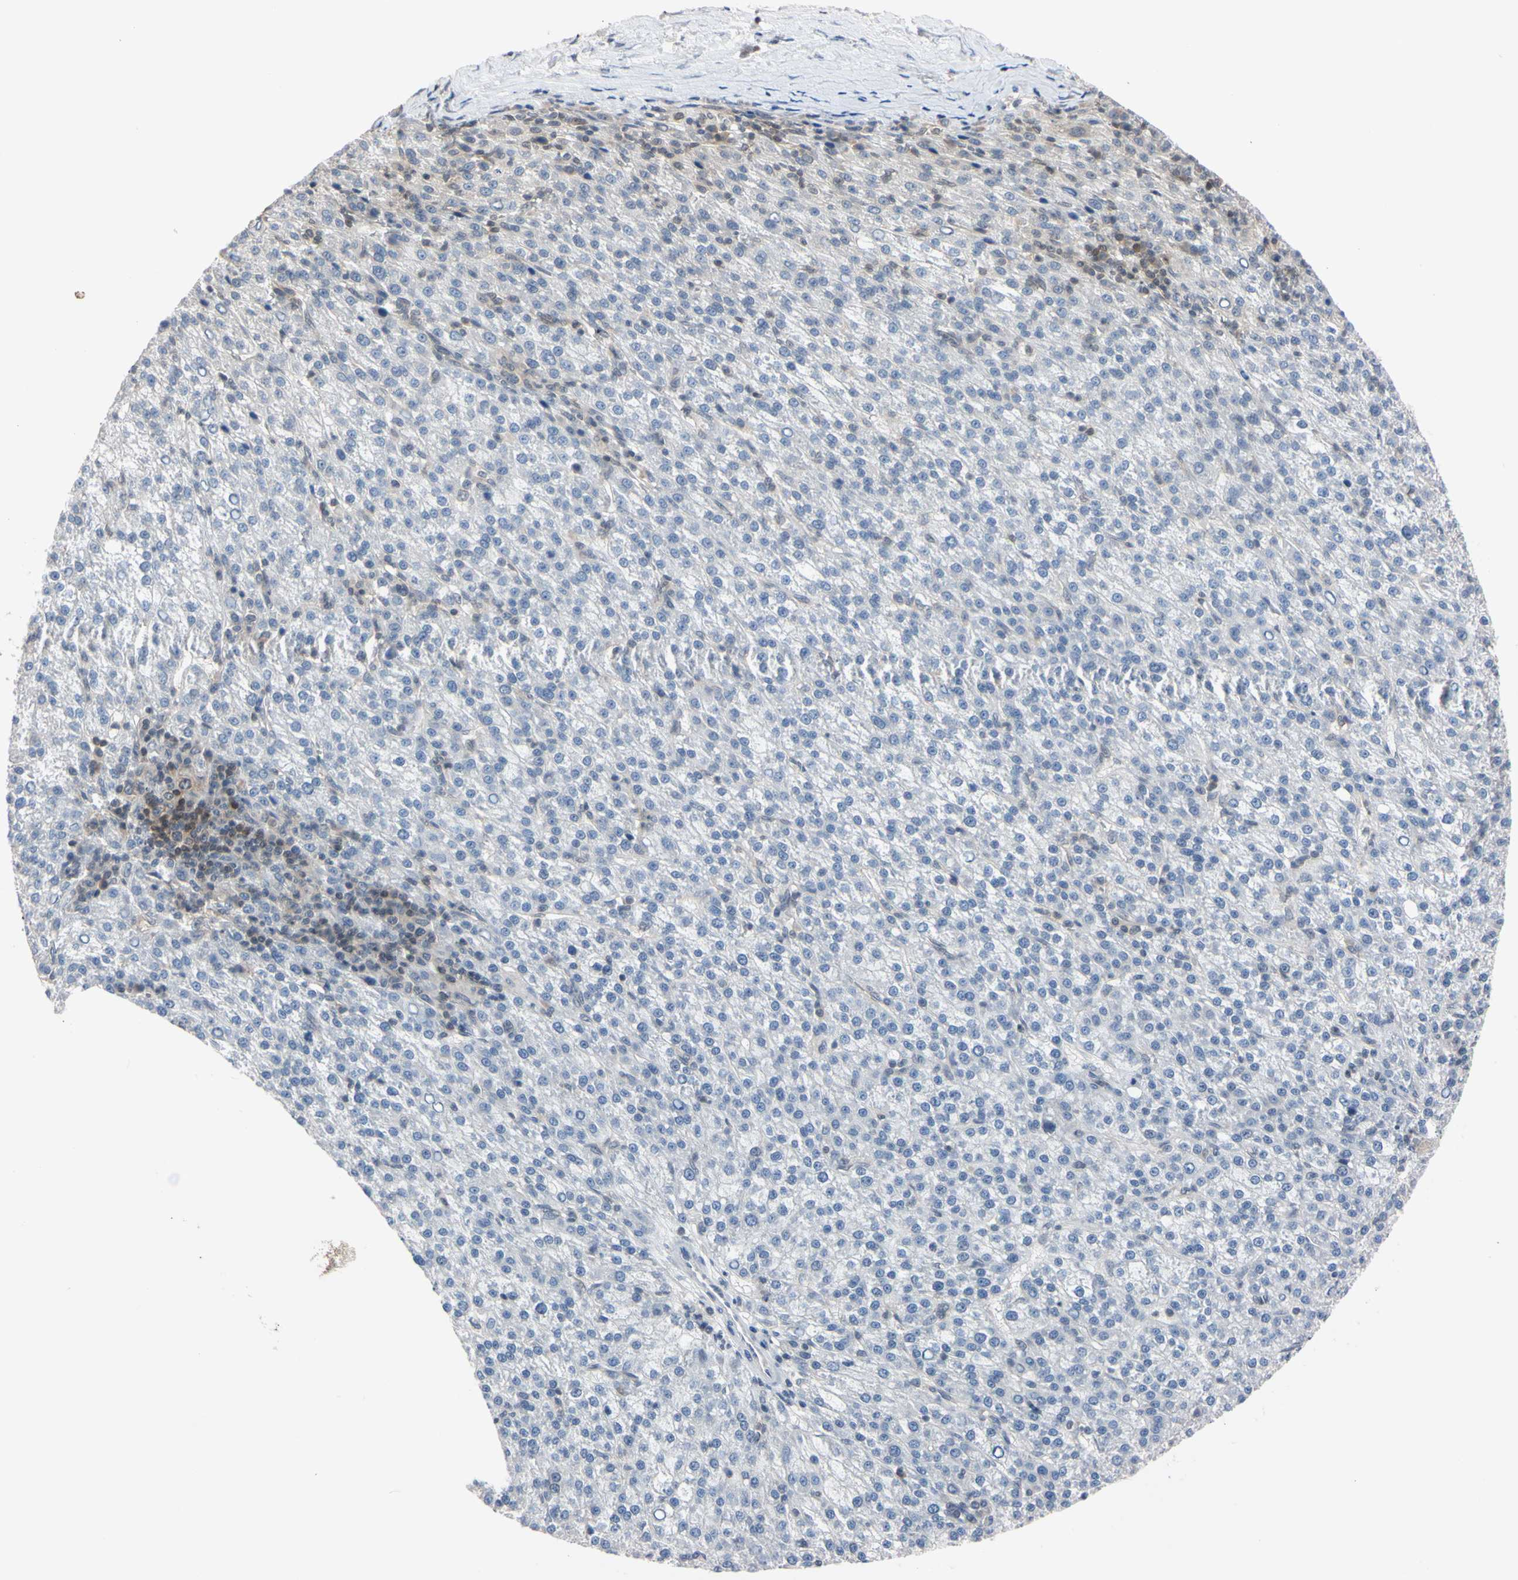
{"staining": {"intensity": "negative", "quantity": "none", "location": "none"}, "tissue": "liver cancer", "cell_type": "Tumor cells", "image_type": "cancer", "snomed": [{"axis": "morphology", "description": "Carcinoma, Hepatocellular, NOS"}, {"axis": "topography", "description": "Liver"}], "caption": "Hepatocellular carcinoma (liver) stained for a protein using immunohistochemistry reveals no expression tumor cells.", "gene": "UBE2I", "patient": {"sex": "female", "age": 58}}